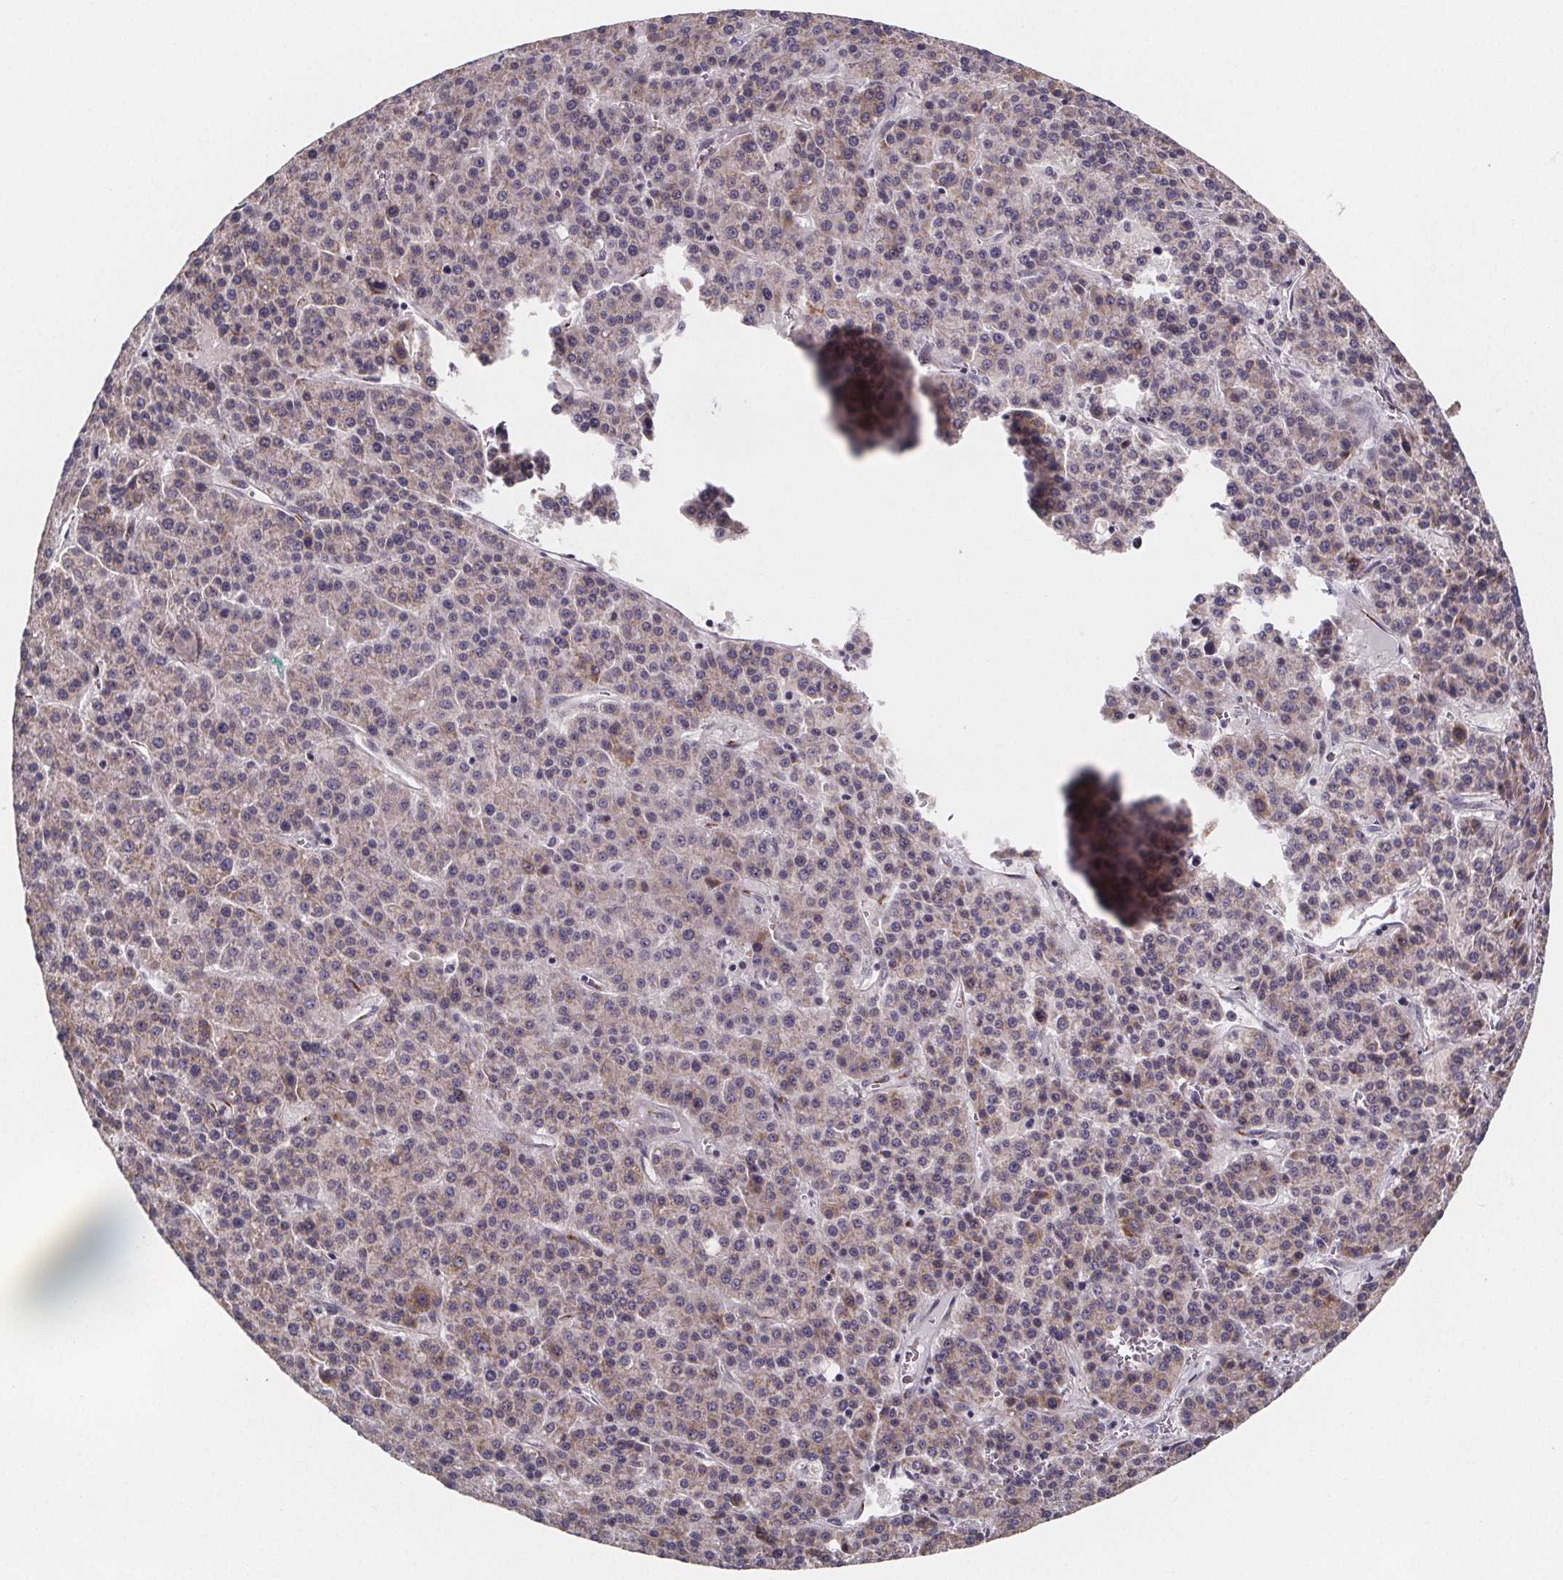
{"staining": {"intensity": "negative", "quantity": "none", "location": "none"}, "tissue": "liver cancer", "cell_type": "Tumor cells", "image_type": "cancer", "snomed": [{"axis": "morphology", "description": "Carcinoma, Hepatocellular, NOS"}, {"axis": "topography", "description": "Liver"}], "caption": "Tumor cells are negative for protein expression in human liver hepatocellular carcinoma.", "gene": "NDST1", "patient": {"sex": "female", "age": 58}}